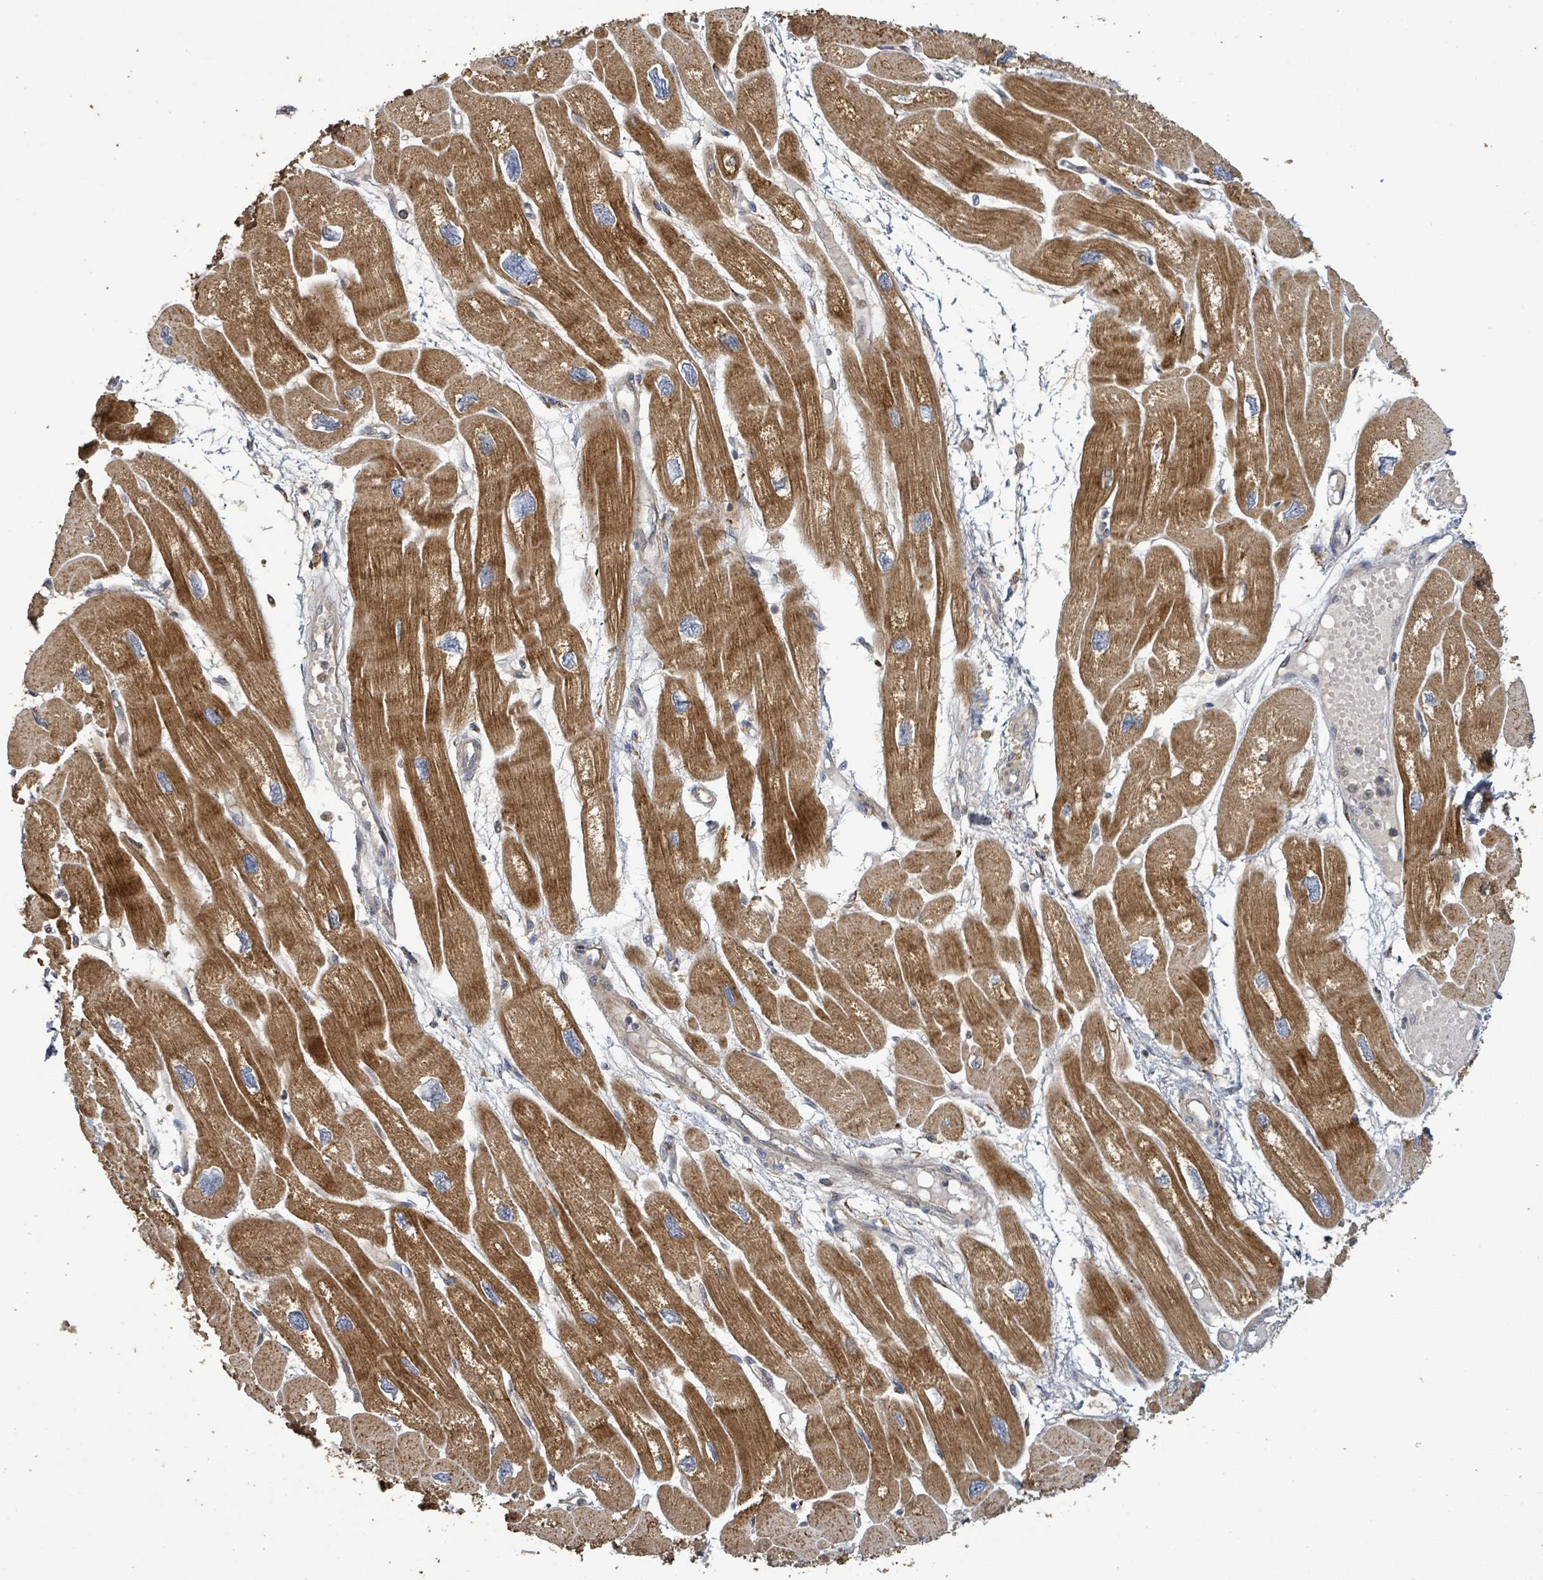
{"staining": {"intensity": "strong", "quantity": ">75%", "location": "cytoplasmic/membranous"}, "tissue": "heart muscle", "cell_type": "Cardiomyocytes", "image_type": "normal", "snomed": [{"axis": "morphology", "description": "Normal tissue, NOS"}, {"axis": "topography", "description": "Heart"}], "caption": "Heart muscle stained with immunohistochemistry (IHC) displays strong cytoplasmic/membranous expression in approximately >75% of cardiomyocytes.", "gene": "STARD4", "patient": {"sex": "male", "age": 42}}